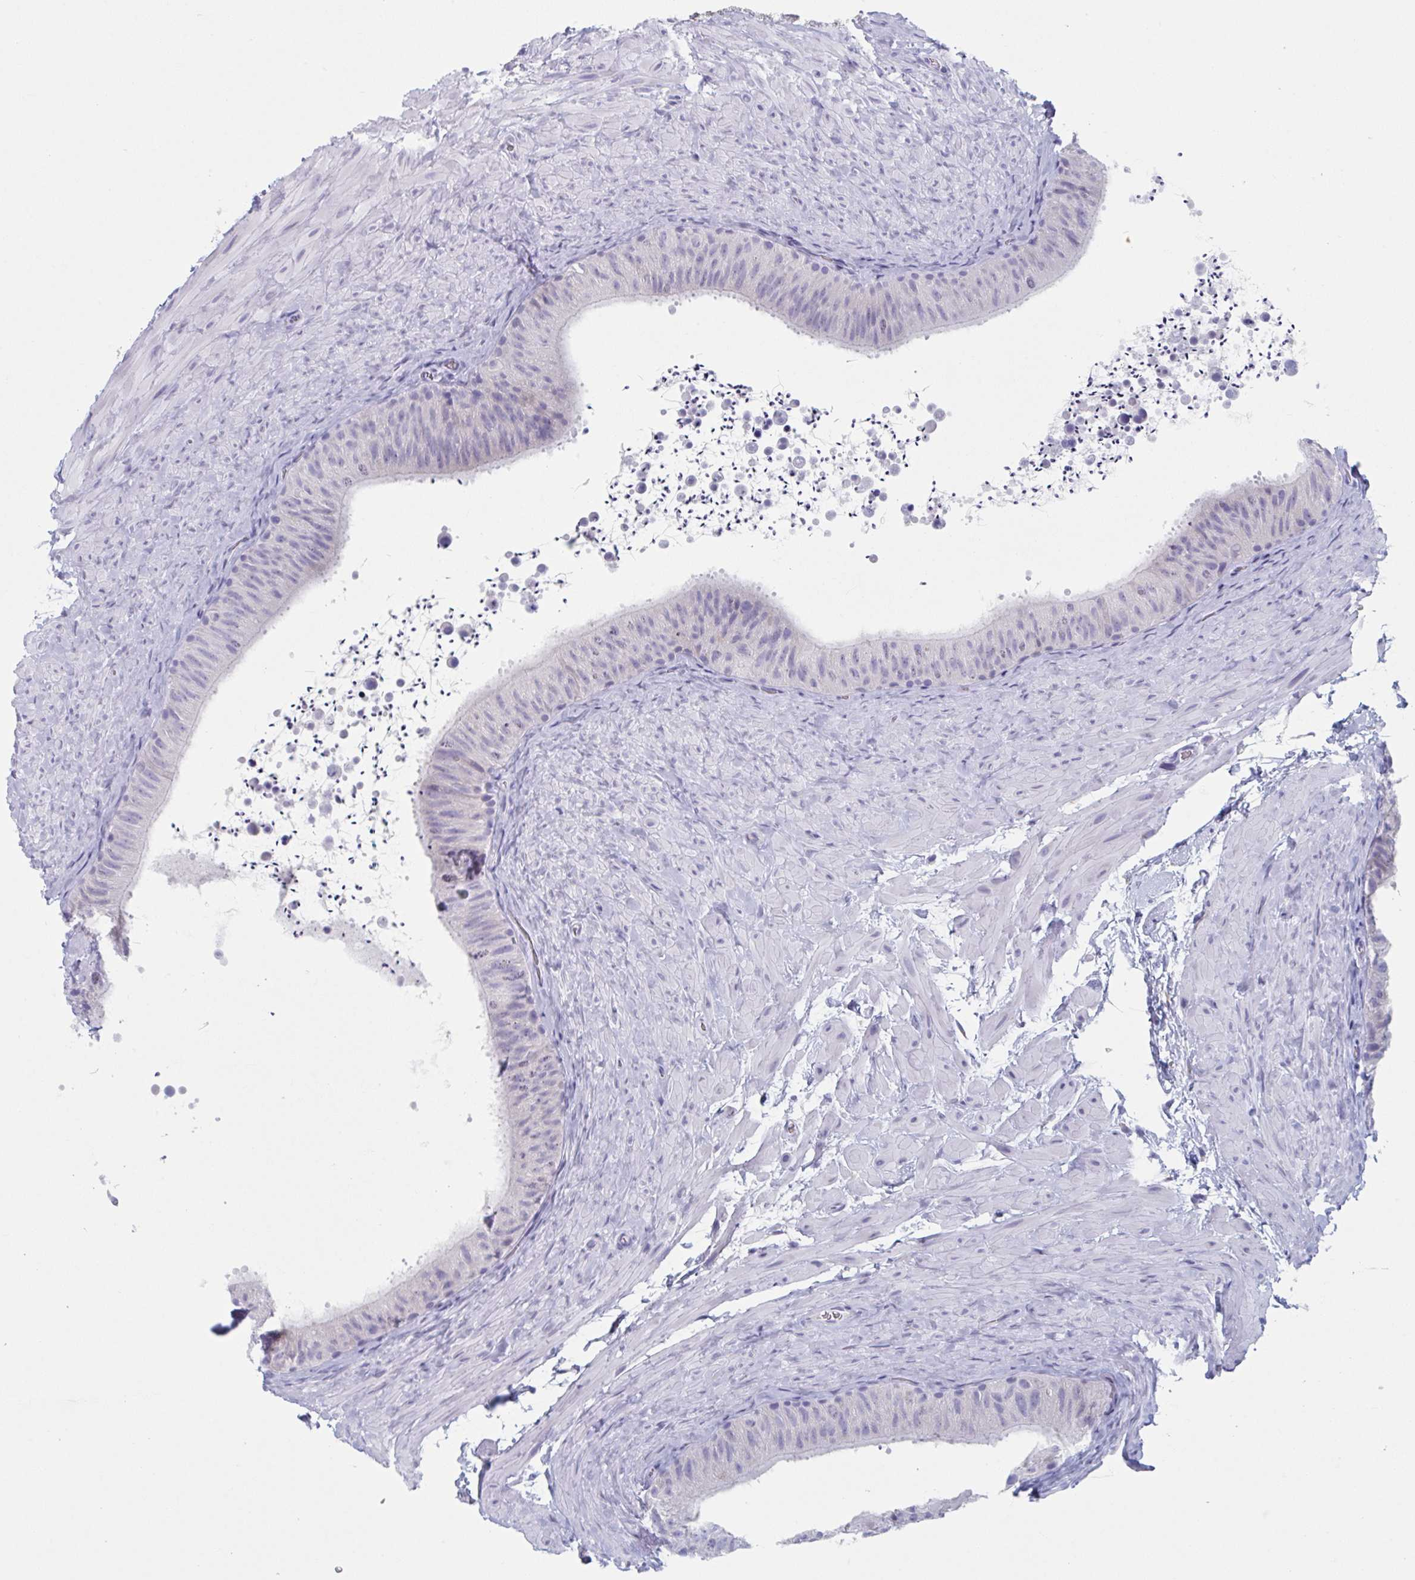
{"staining": {"intensity": "negative", "quantity": "none", "location": "none"}, "tissue": "epididymis", "cell_type": "Glandular cells", "image_type": "normal", "snomed": [{"axis": "morphology", "description": "Normal tissue, NOS"}, {"axis": "topography", "description": "Epididymis, spermatic cord, NOS"}, {"axis": "topography", "description": "Epididymis"}], "caption": "High power microscopy histopathology image of an immunohistochemistry (IHC) micrograph of benign epididymis, revealing no significant expression in glandular cells. (DAB (3,3'-diaminobenzidine) immunohistochemistry (IHC), high magnification).", "gene": "HSD11B2", "patient": {"sex": "male", "age": 31}}